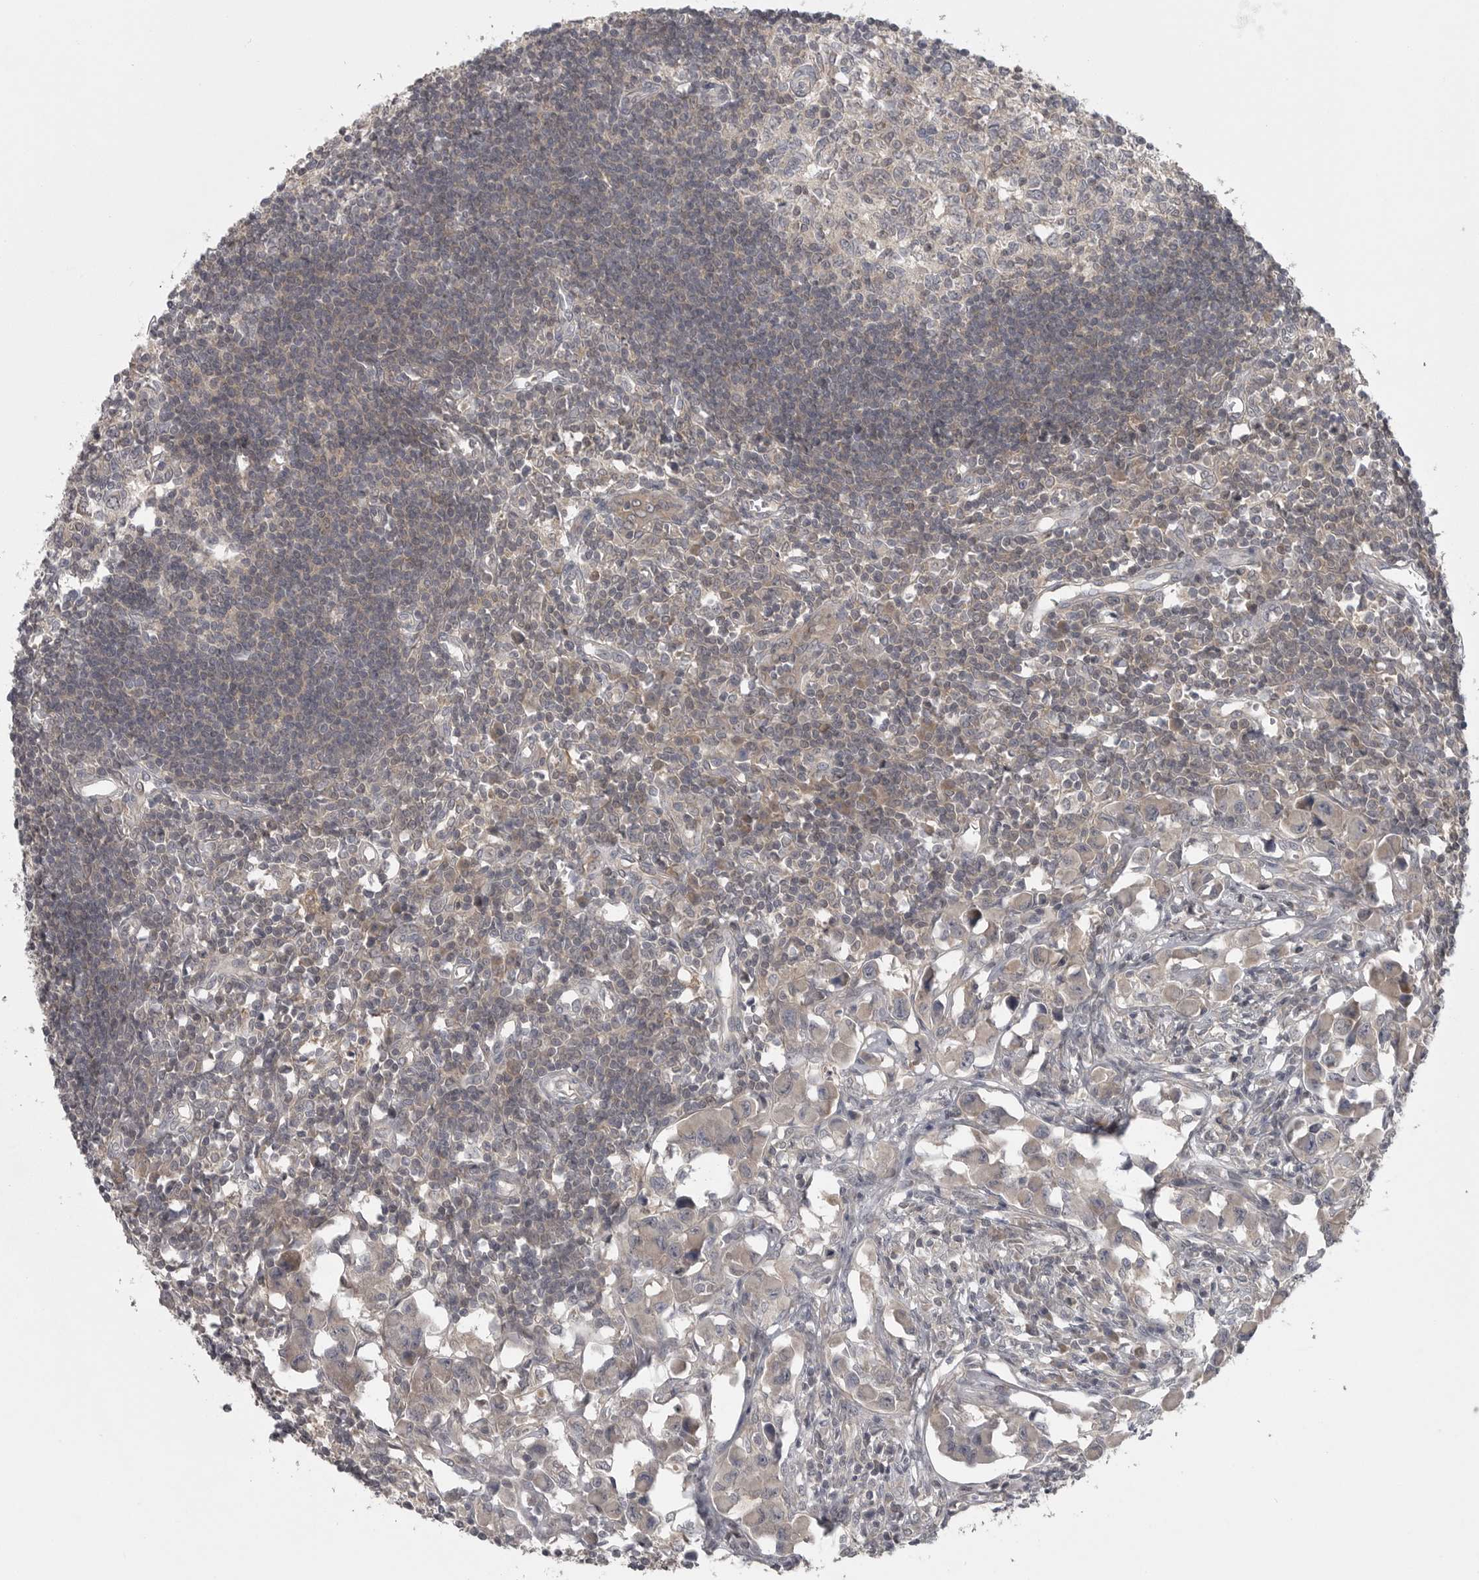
{"staining": {"intensity": "weak", "quantity": "<25%", "location": "cytoplasmic/membranous"}, "tissue": "lymph node", "cell_type": "Germinal center cells", "image_type": "normal", "snomed": [{"axis": "morphology", "description": "Normal tissue, NOS"}, {"axis": "morphology", "description": "Malignant melanoma, Metastatic site"}, {"axis": "topography", "description": "Lymph node"}], "caption": "Image shows no significant protein expression in germinal center cells of unremarkable lymph node. (DAB IHC visualized using brightfield microscopy, high magnification).", "gene": "PHF13", "patient": {"sex": "male", "age": 41}}